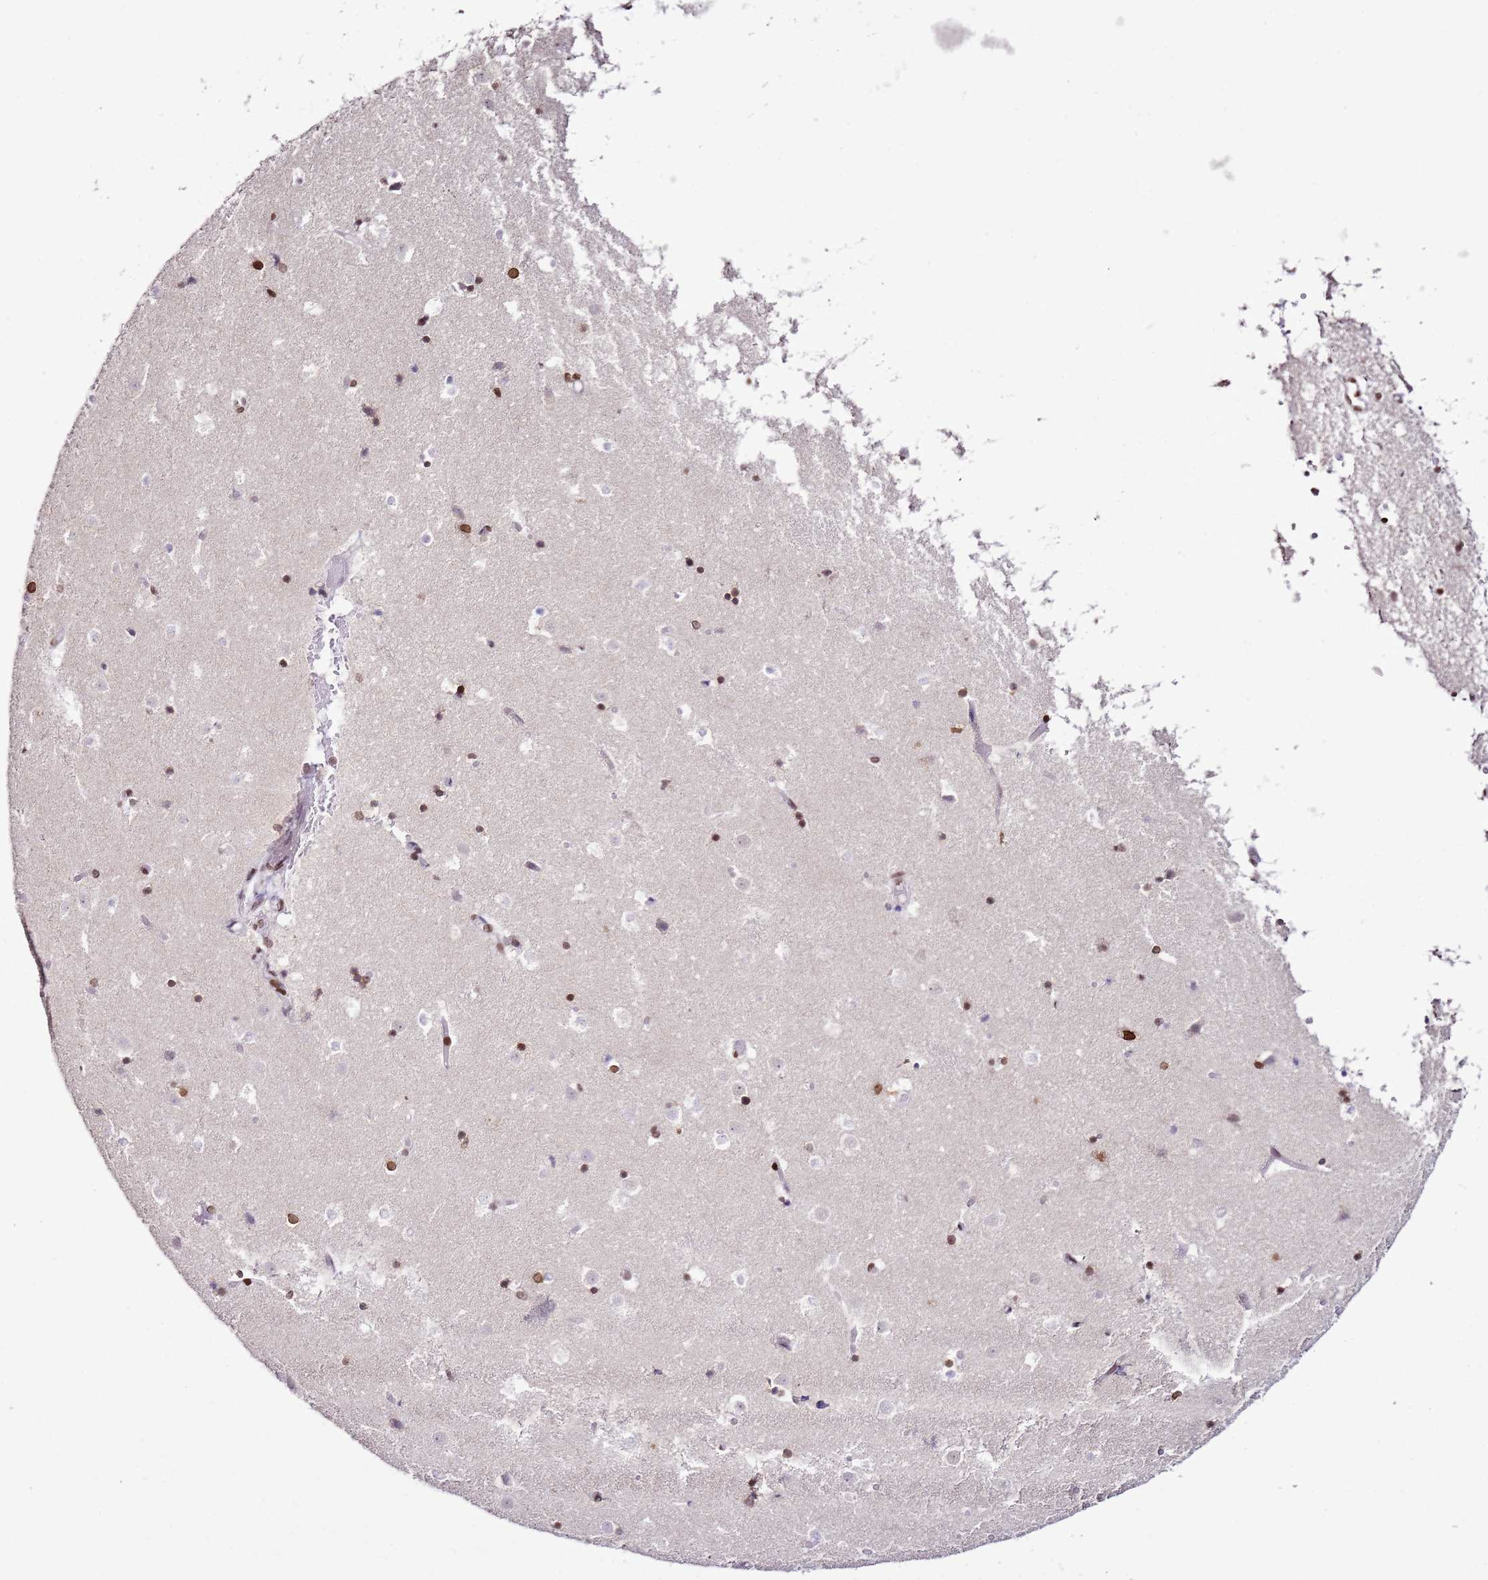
{"staining": {"intensity": "moderate", "quantity": "<25%", "location": "nuclear"}, "tissue": "caudate", "cell_type": "Glial cells", "image_type": "normal", "snomed": [{"axis": "morphology", "description": "Normal tissue, NOS"}, {"axis": "topography", "description": "Lateral ventricle wall"}], "caption": "This histopathology image shows normal caudate stained with IHC to label a protein in brown. The nuclear of glial cells show moderate positivity for the protein. Nuclei are counter-stained blue.", "gene": "POU6F1", "patient": {"sex": "female", "age": 52}}